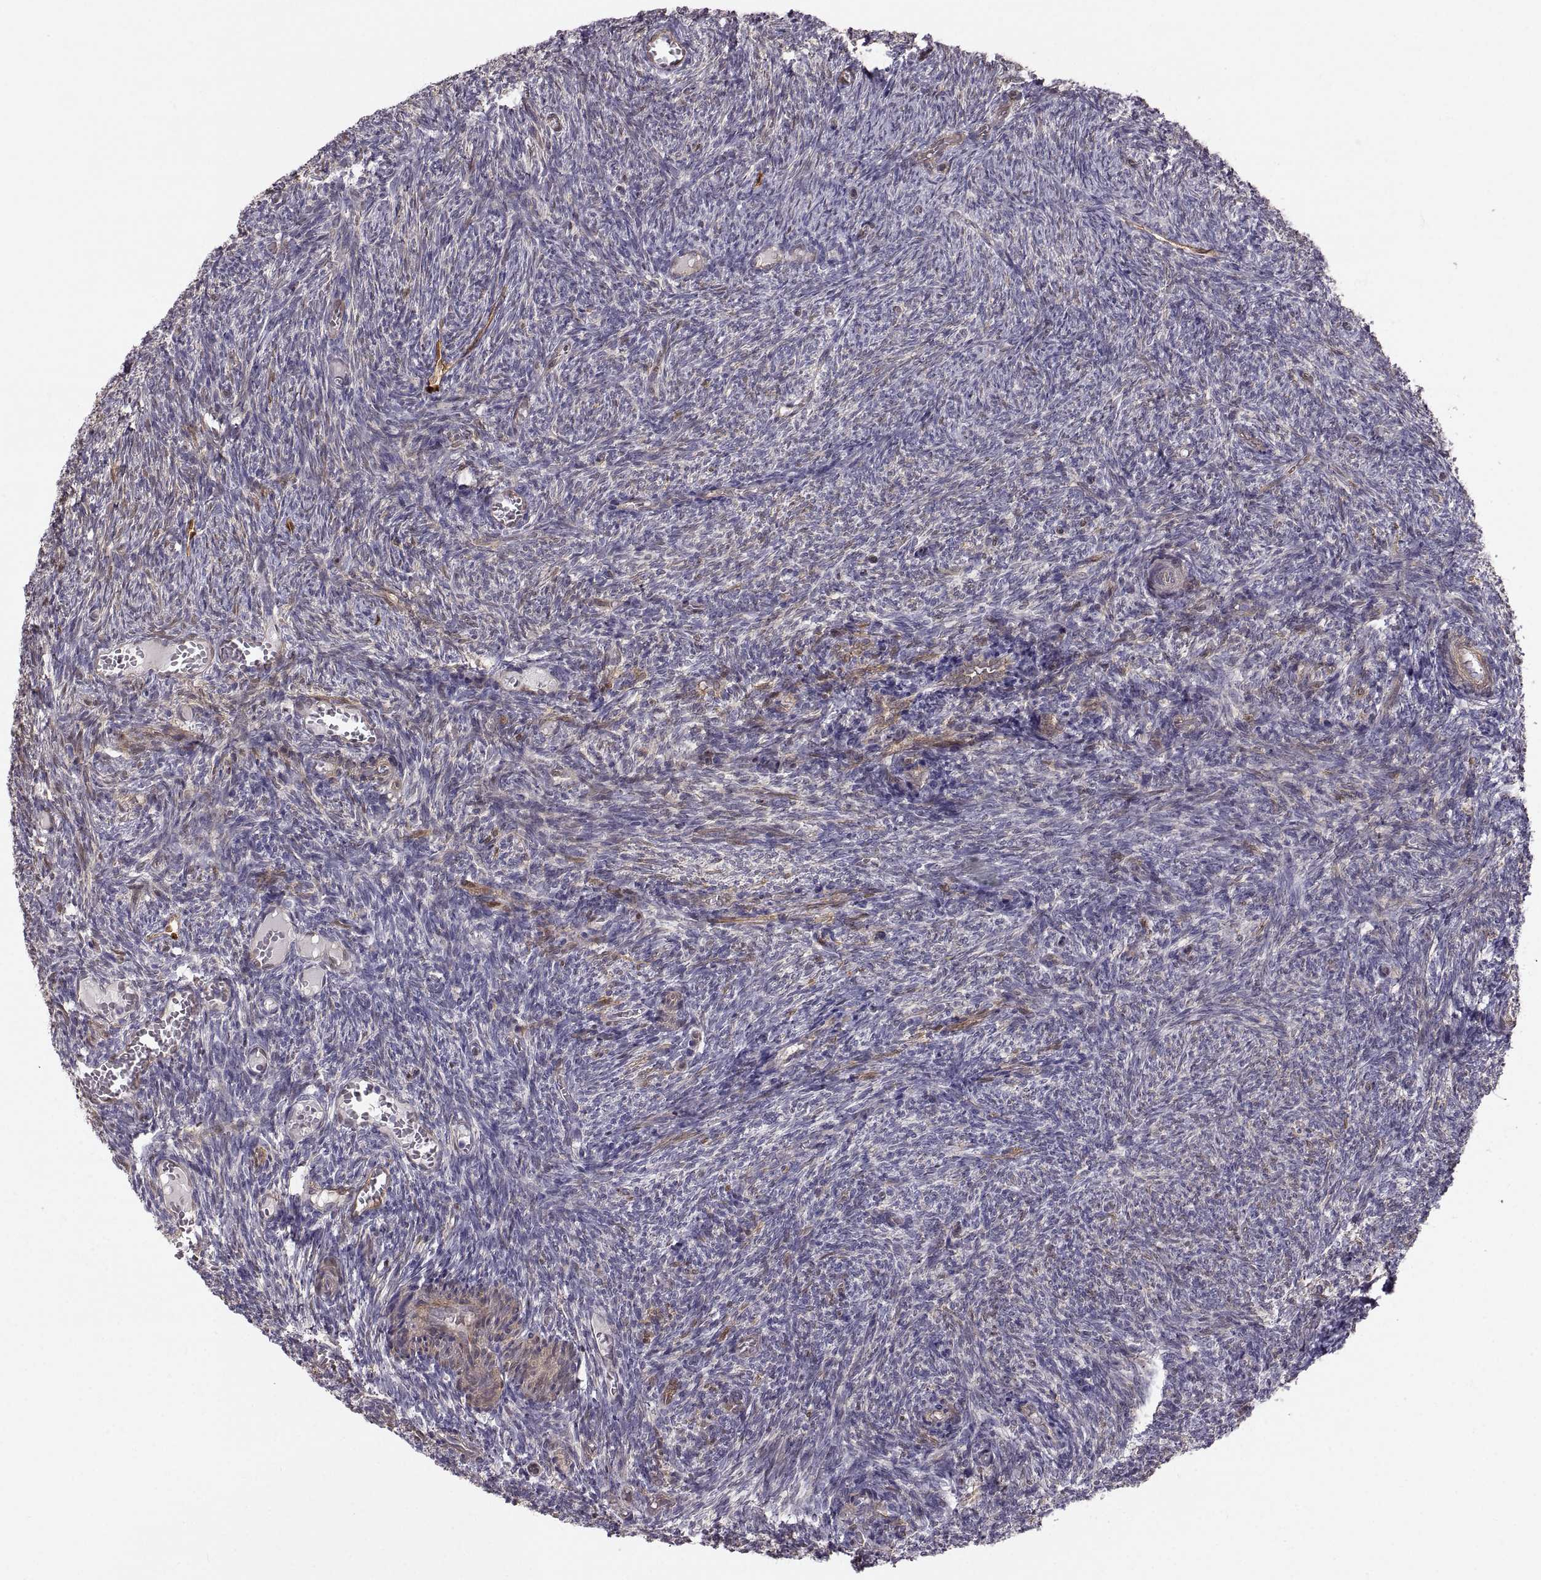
{"staining": {"intensity": "moderate", "quantity": "<25%", "location": "cytoplasmic/membranous"}, "tissue": "ovary", "cell_type": "Follicle cells", "image_type": "normal", "snomed": [{"axis": "morphology", "description": "Normal tissue, NOS"}, {"axis": "topography", "description": "Ovary"}], "caption": "DAB immunohistochemical staining of normal human ovary shows moderate cytoplasmic/membranous protein expression in approximately <25% of follicle cells. Nuclei are stained in blue.", "gene": "PGM5", "patient": {"sex": "female", "age": 39}}